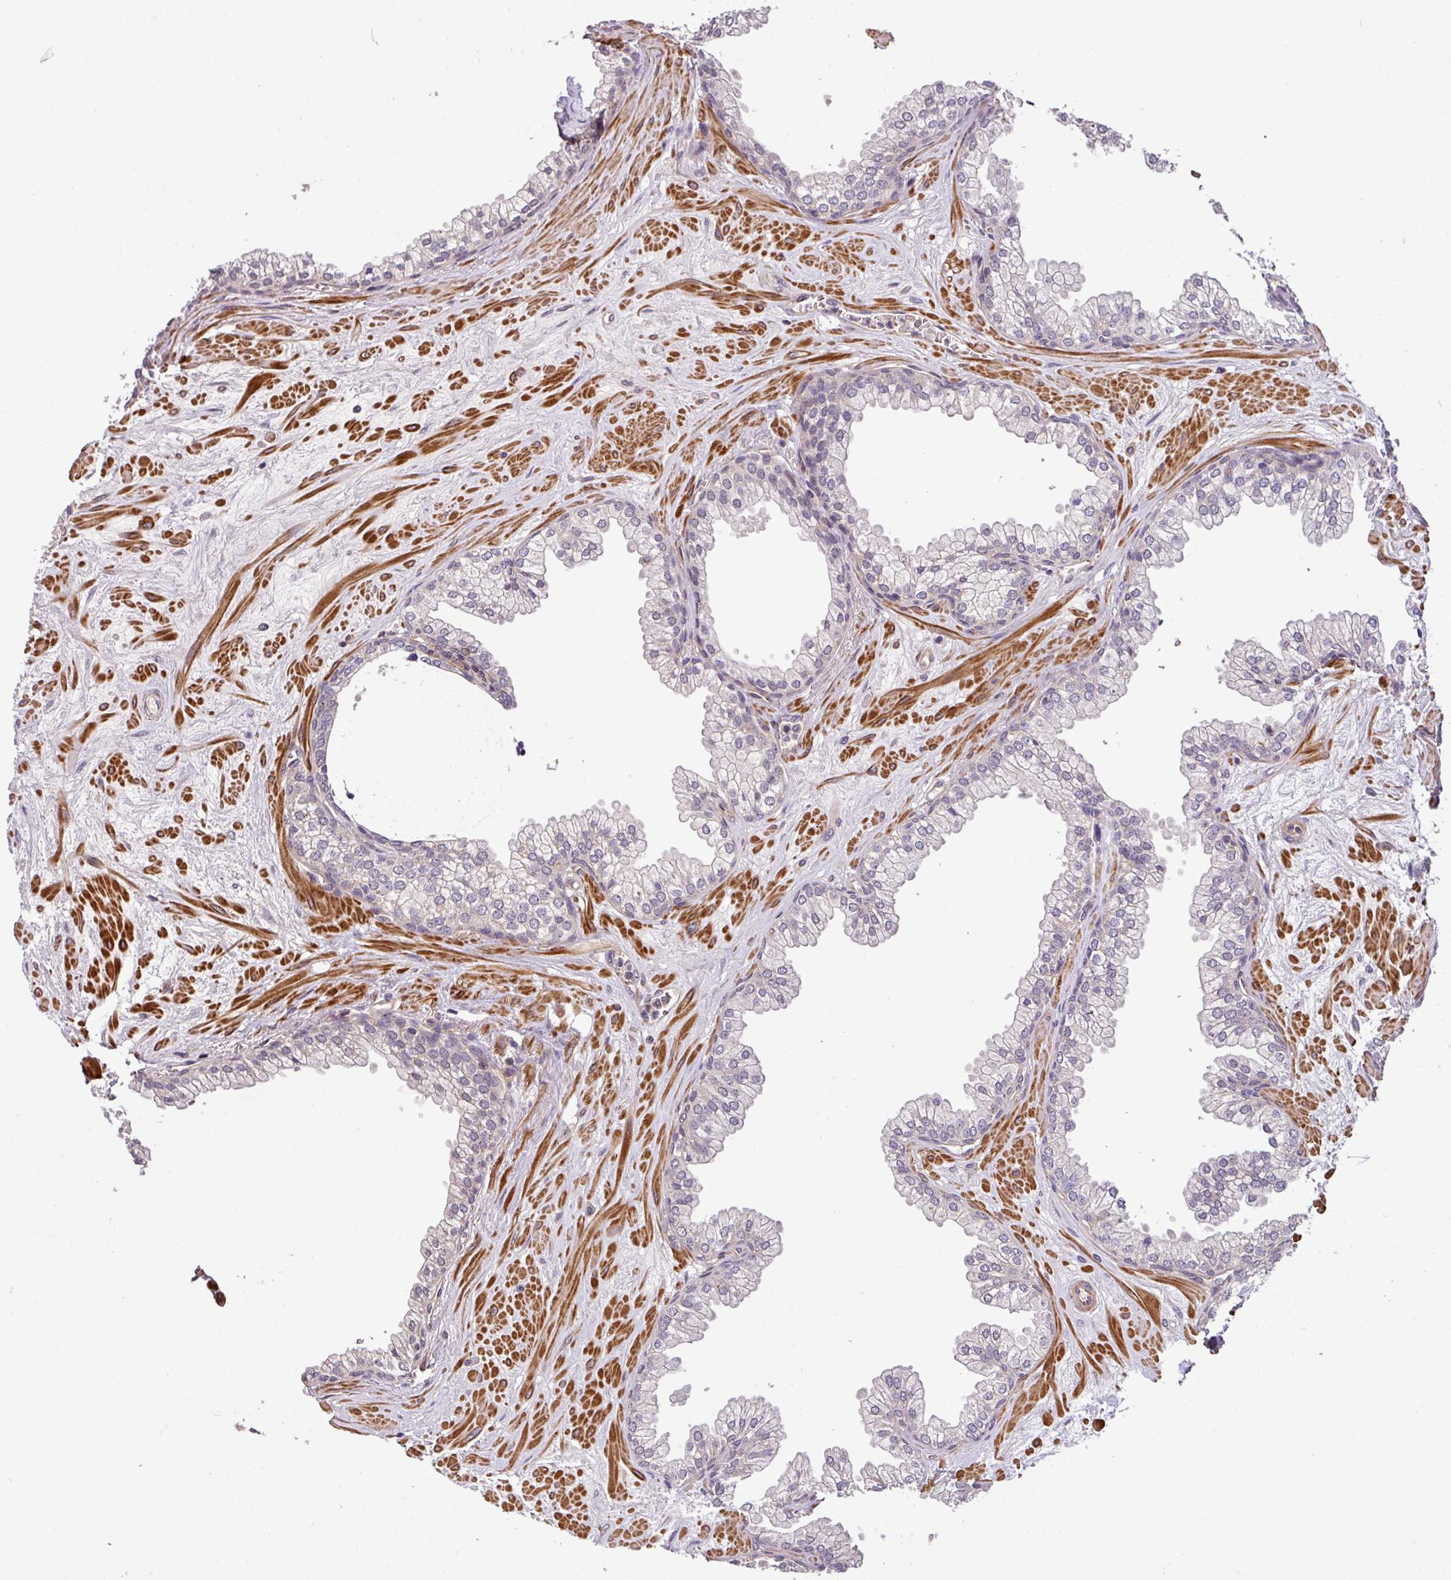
{"staining": {"intensity": "weak", "quantity": "<25%", "location": "cytoplasmic/membranous"}, "tissue": "prostate", "cell_type": "Glandular cells", "image_type": "normal", "snomed": [{"axis": "morphology", "description": "Normal tissue, NOS"}, {"axis": "topography", "description": "Prostate"}, {"axis": "topography", "description": "Peripheral nerve tissue"}], "caption": "DAB (3,3'-diaminobenzidine) immunohistochemical staining of unremarkable human prostate displays no significant expression in glandular cells. Nuclei are stained in blue.", "gene": "CASS4", "patient": {"sex": "male", "age": 61}}